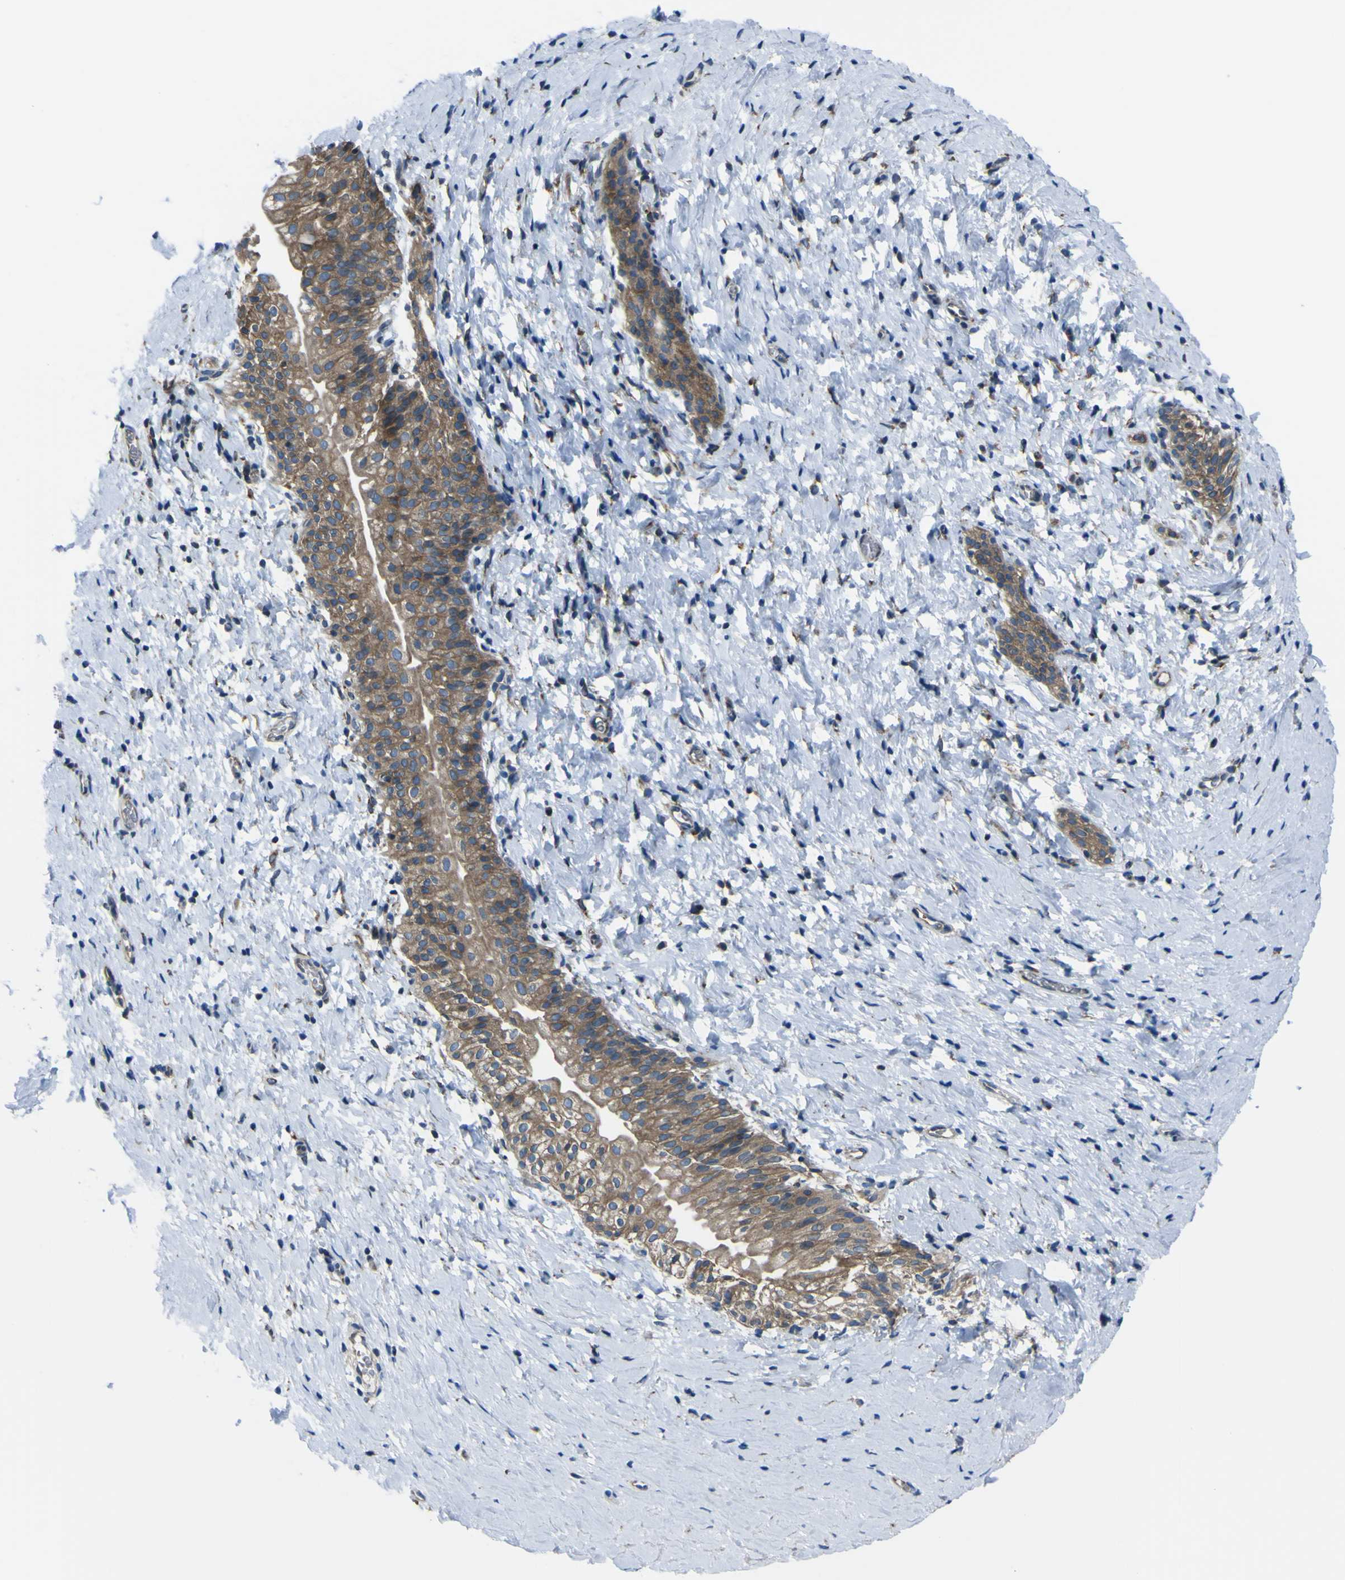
{"staining": {"intensity": "negative", "quantity": "none", "location": "none"}, "tissue": "smooth muscle", "cell_type": "Smooth muscle cells", "image_type": "normal", "snomed": [{"axis": "morphology", "description": "Normal tissue, NOS"}, {"axis": "topography", "description": "Smooth muscle"}], "caption": "Smooth muscle stained for a protein using immunohistochemistry (IHC) demonstrates no positivity smooth muscle cells.", "gene": "STIM1", "patient": {"sex": "male", "age": 16}}